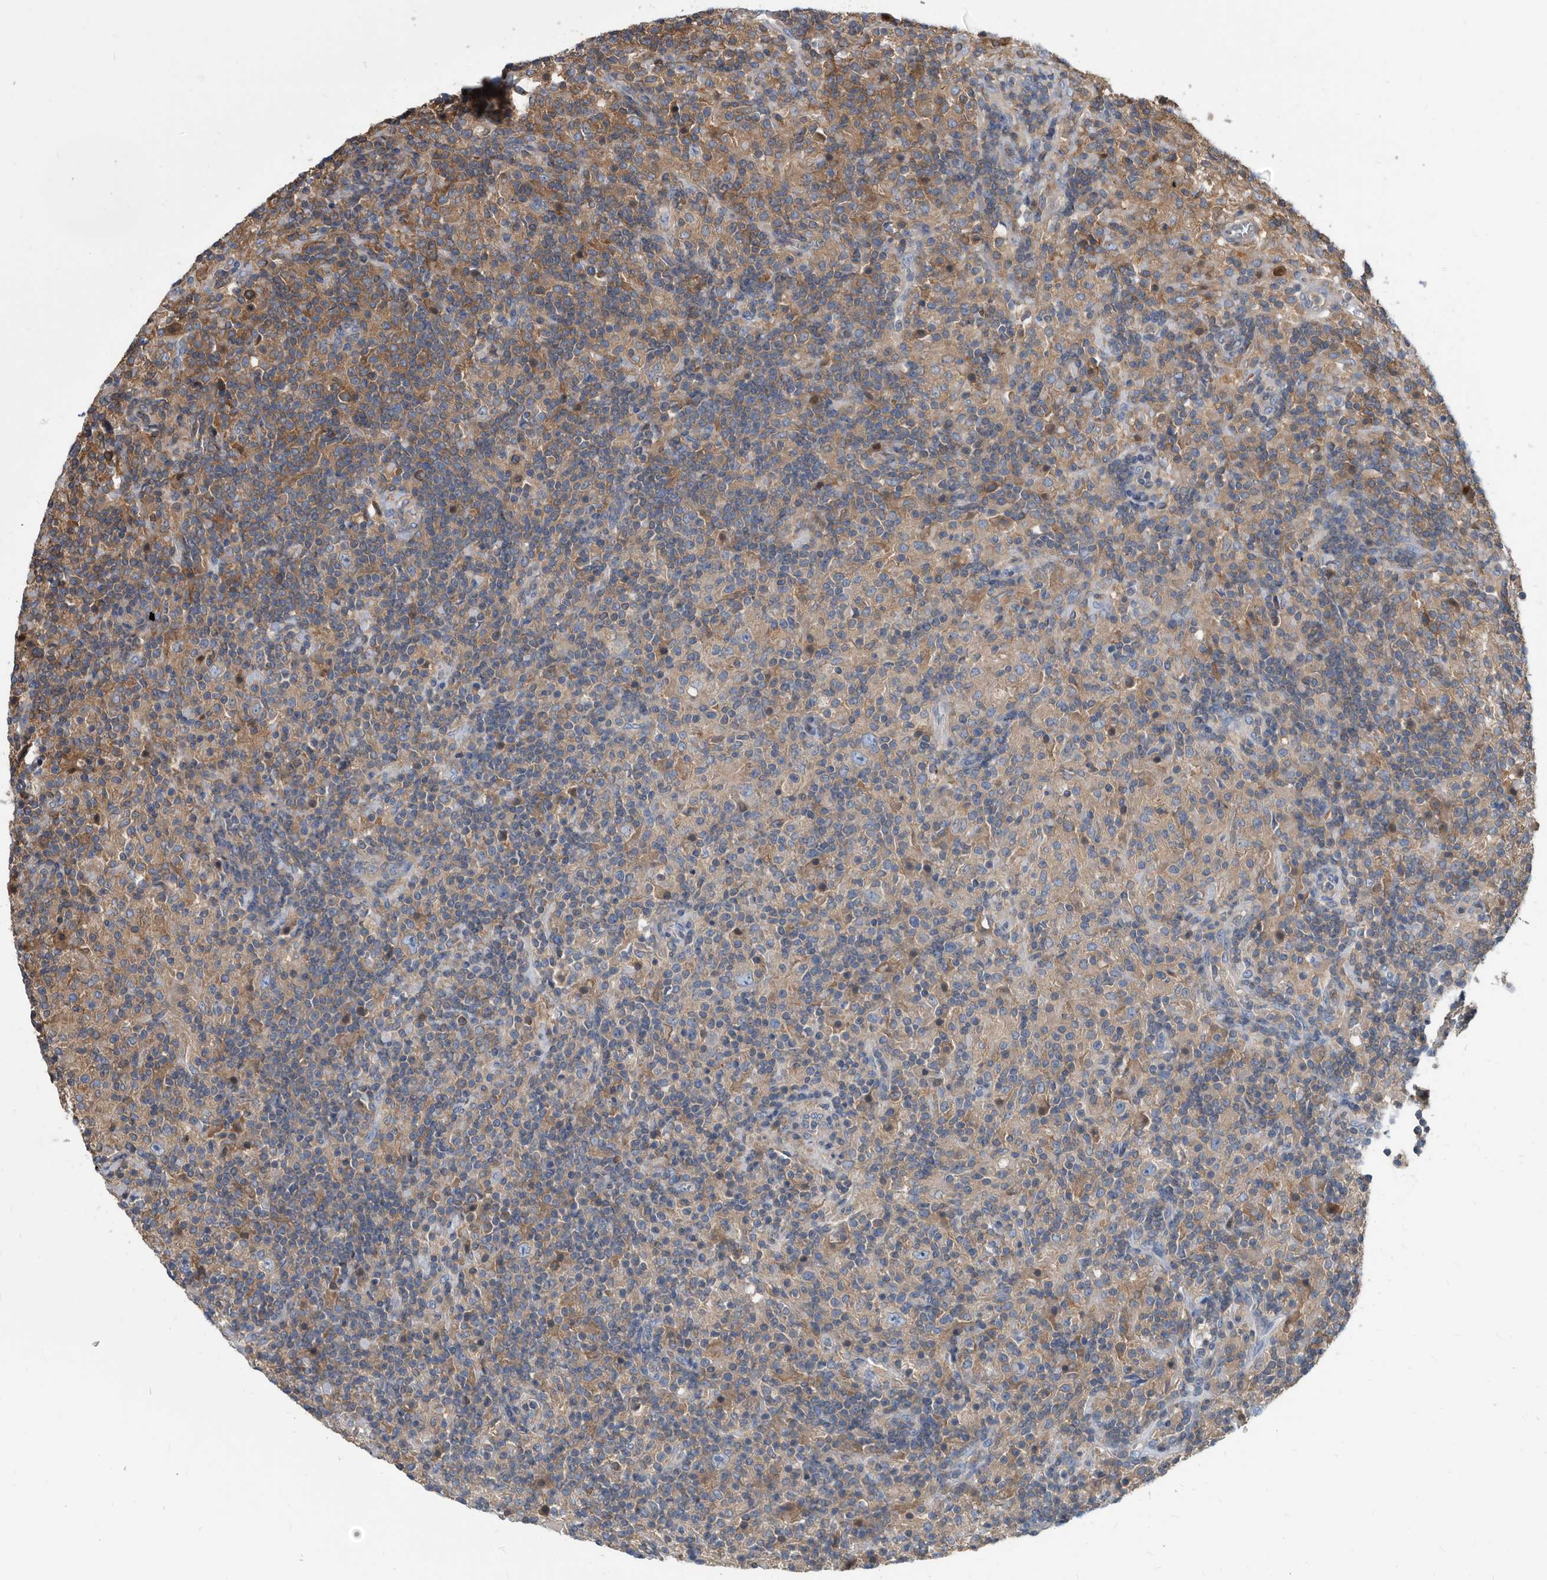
{"staining": {"intensity": "negative", "quantity": "none", "location": "none"}, "tissue": "lymphoma", "cell_type": "Tumor cells", "image_type": "cancer", "snomed": [{"axis": "morphology", "description": "Hodgkin's disease, NOS"}, {"axis": "topography", "description": "Lymph node"}], "caption": "This photomicrograph is of Hodgkin's disease stained with immunohistochemistry to label a protein in brown with the nuclei are counter-stained blue. There is no staining in tumor cells.", "gene": "APEH", "patient": {"sex": "male", "age": 70}}